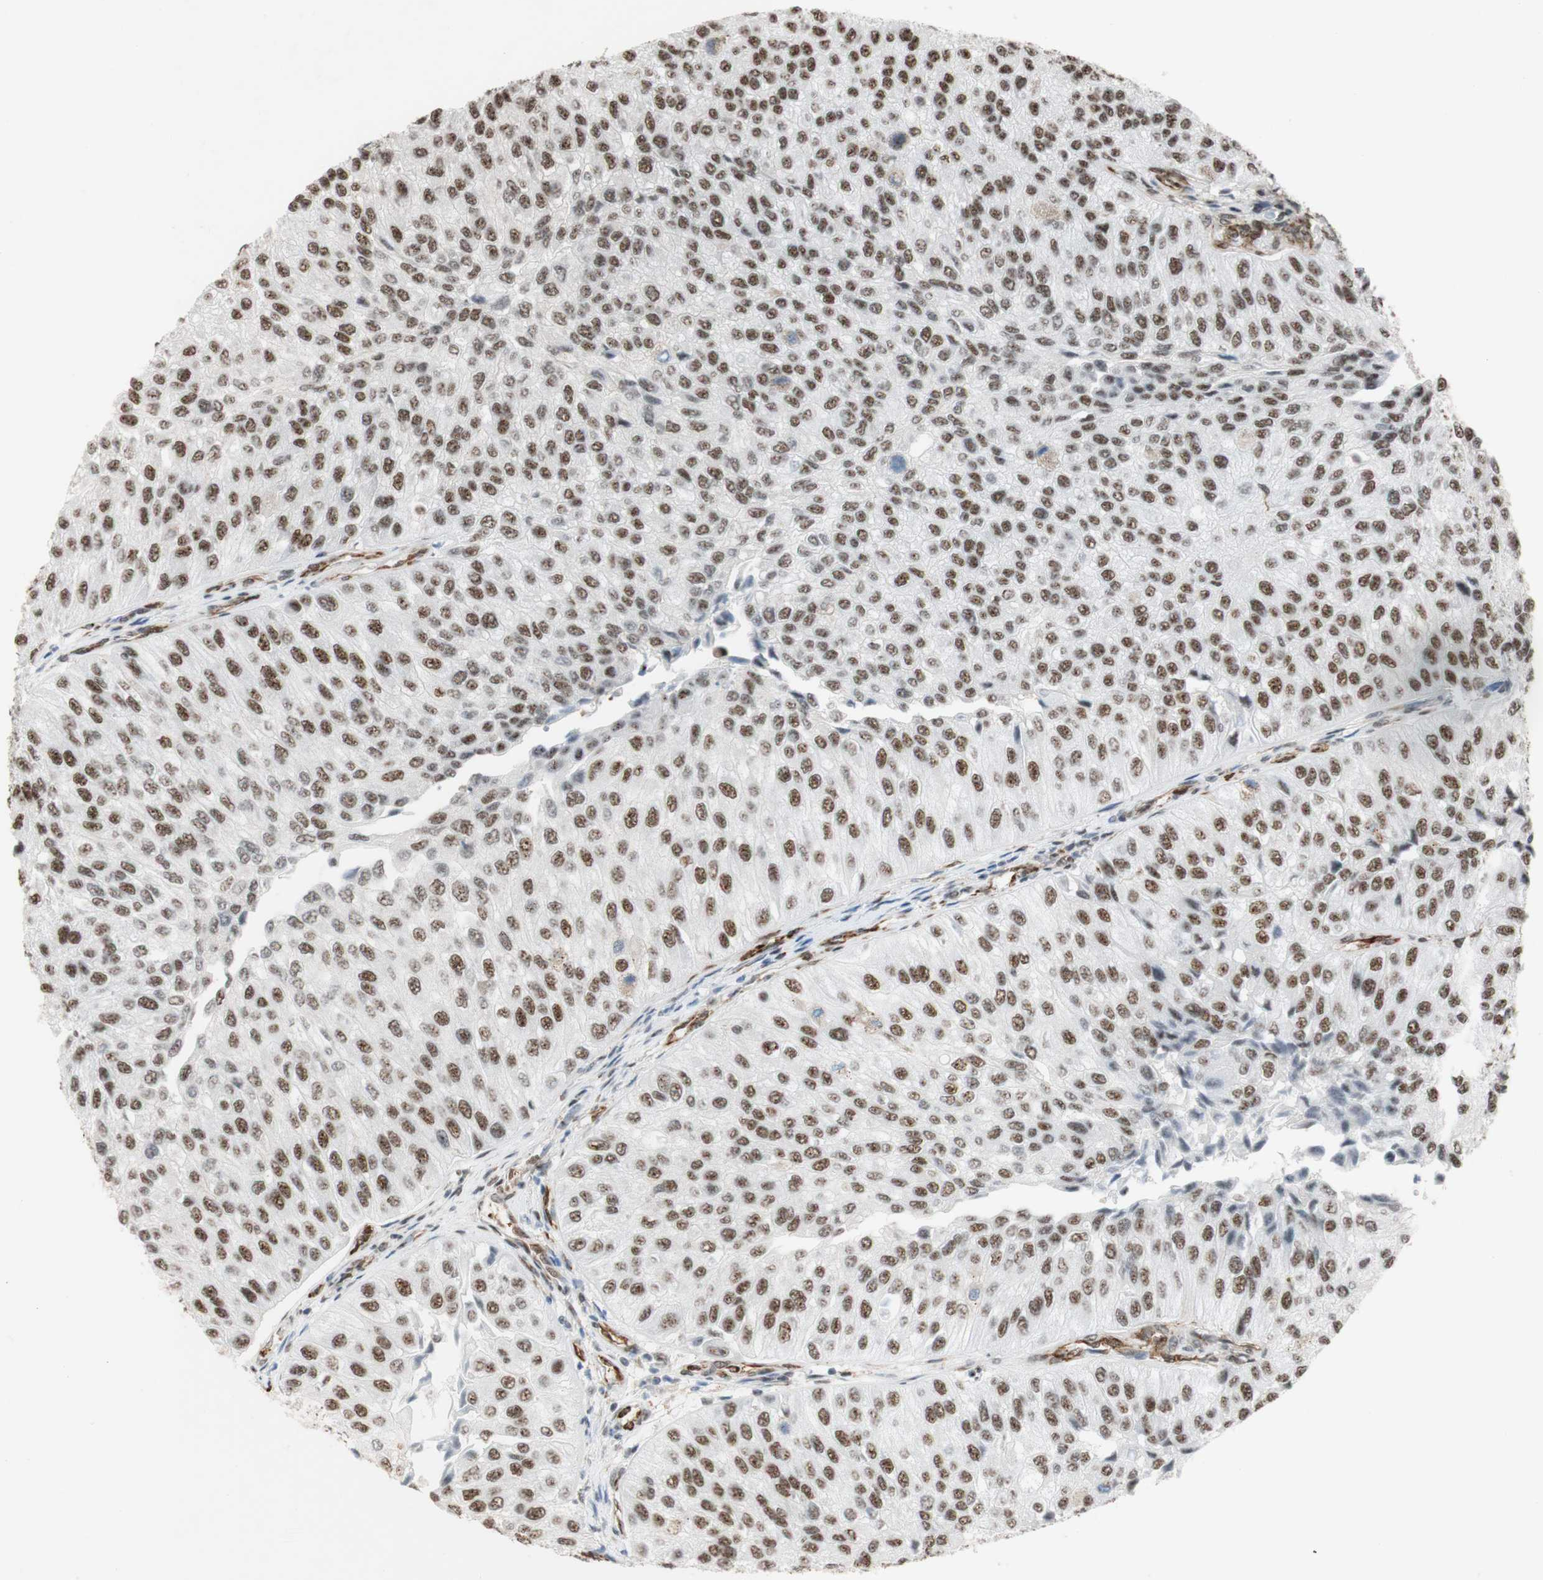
{"staining": {"intensity": "moderate", "quantity": ">75%", "location": "nuclear"}, "tissue": "urothelial cancer", "cell_type": "Tumor cells", "image_type": "cancer", "snomed": [{"axis": "morphology", "description": "Urothelial carcinoma, High grade"}, {"axis": "topography", "description": "Kidney"}, {"axis": "topography", "description": "Urinary bladder"}], "caption": "Urothelial carcinoma (high-grade) tissue shows moderate nuclear staining in approximately >75% of tumor cells, visualized by immunohistochemistry.", "gene": "SAP18", "patient": {"sex": "male", "age": 77}}